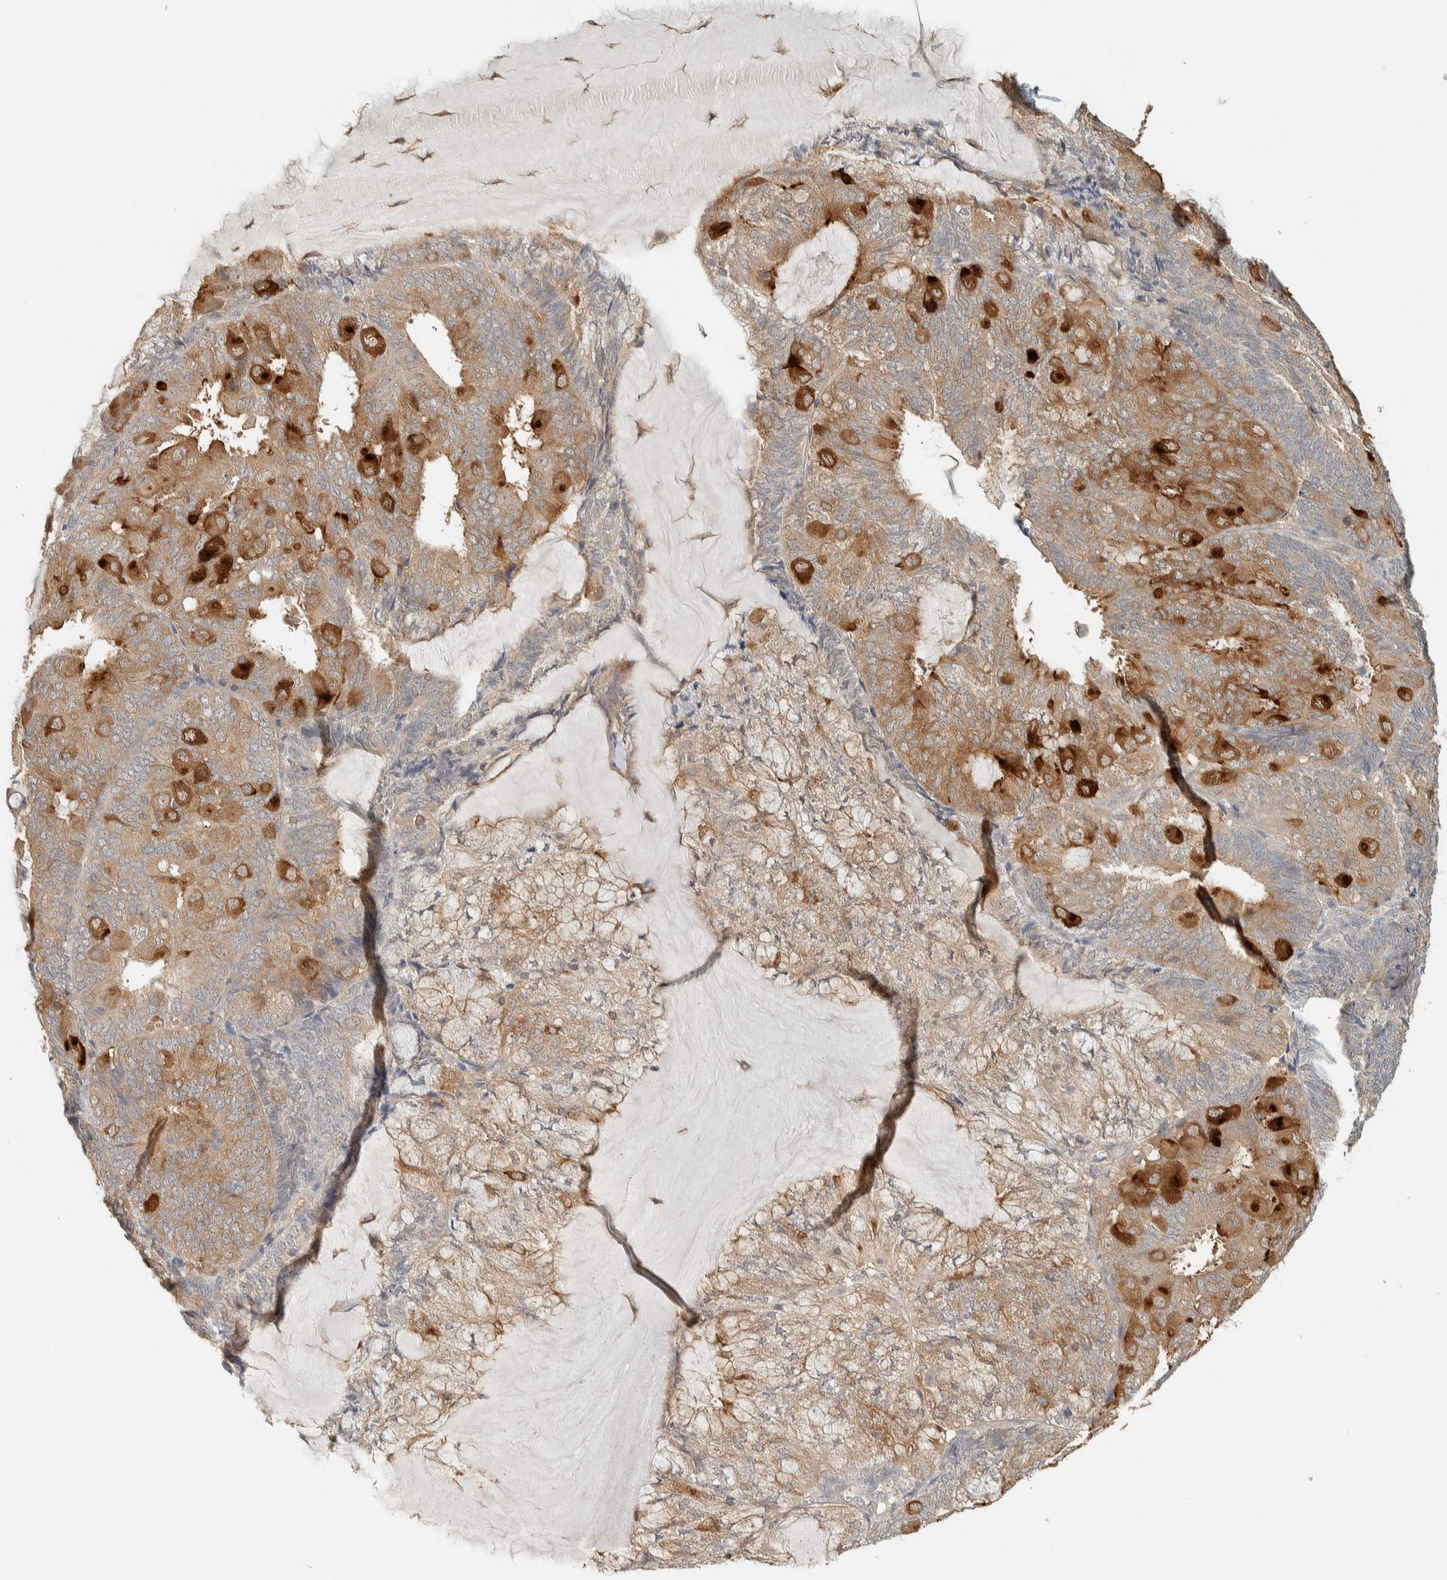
{"staining": {"intensity": "strong", "quantity": "<25%", "location": "cytoplasmic/membranous"}, "tissue": "endometrial cancer", "cell_type": "Tumor cells", "image_type": "cancer", "snomed": [{"axis": "morphology", "description": "Adenocarcinoma, NOS"}, {"axis": "topography", "description": "Endometrium"}], "caption": "Protein expression analysis of endometrial cancer (adenocarcinoma) demonstrates strong cytoplasmic/membranous expression in approximately <25% of tumor cells.", "gene": "RAB11FIP1", "patient": {"sex": "female", "age": 81}}